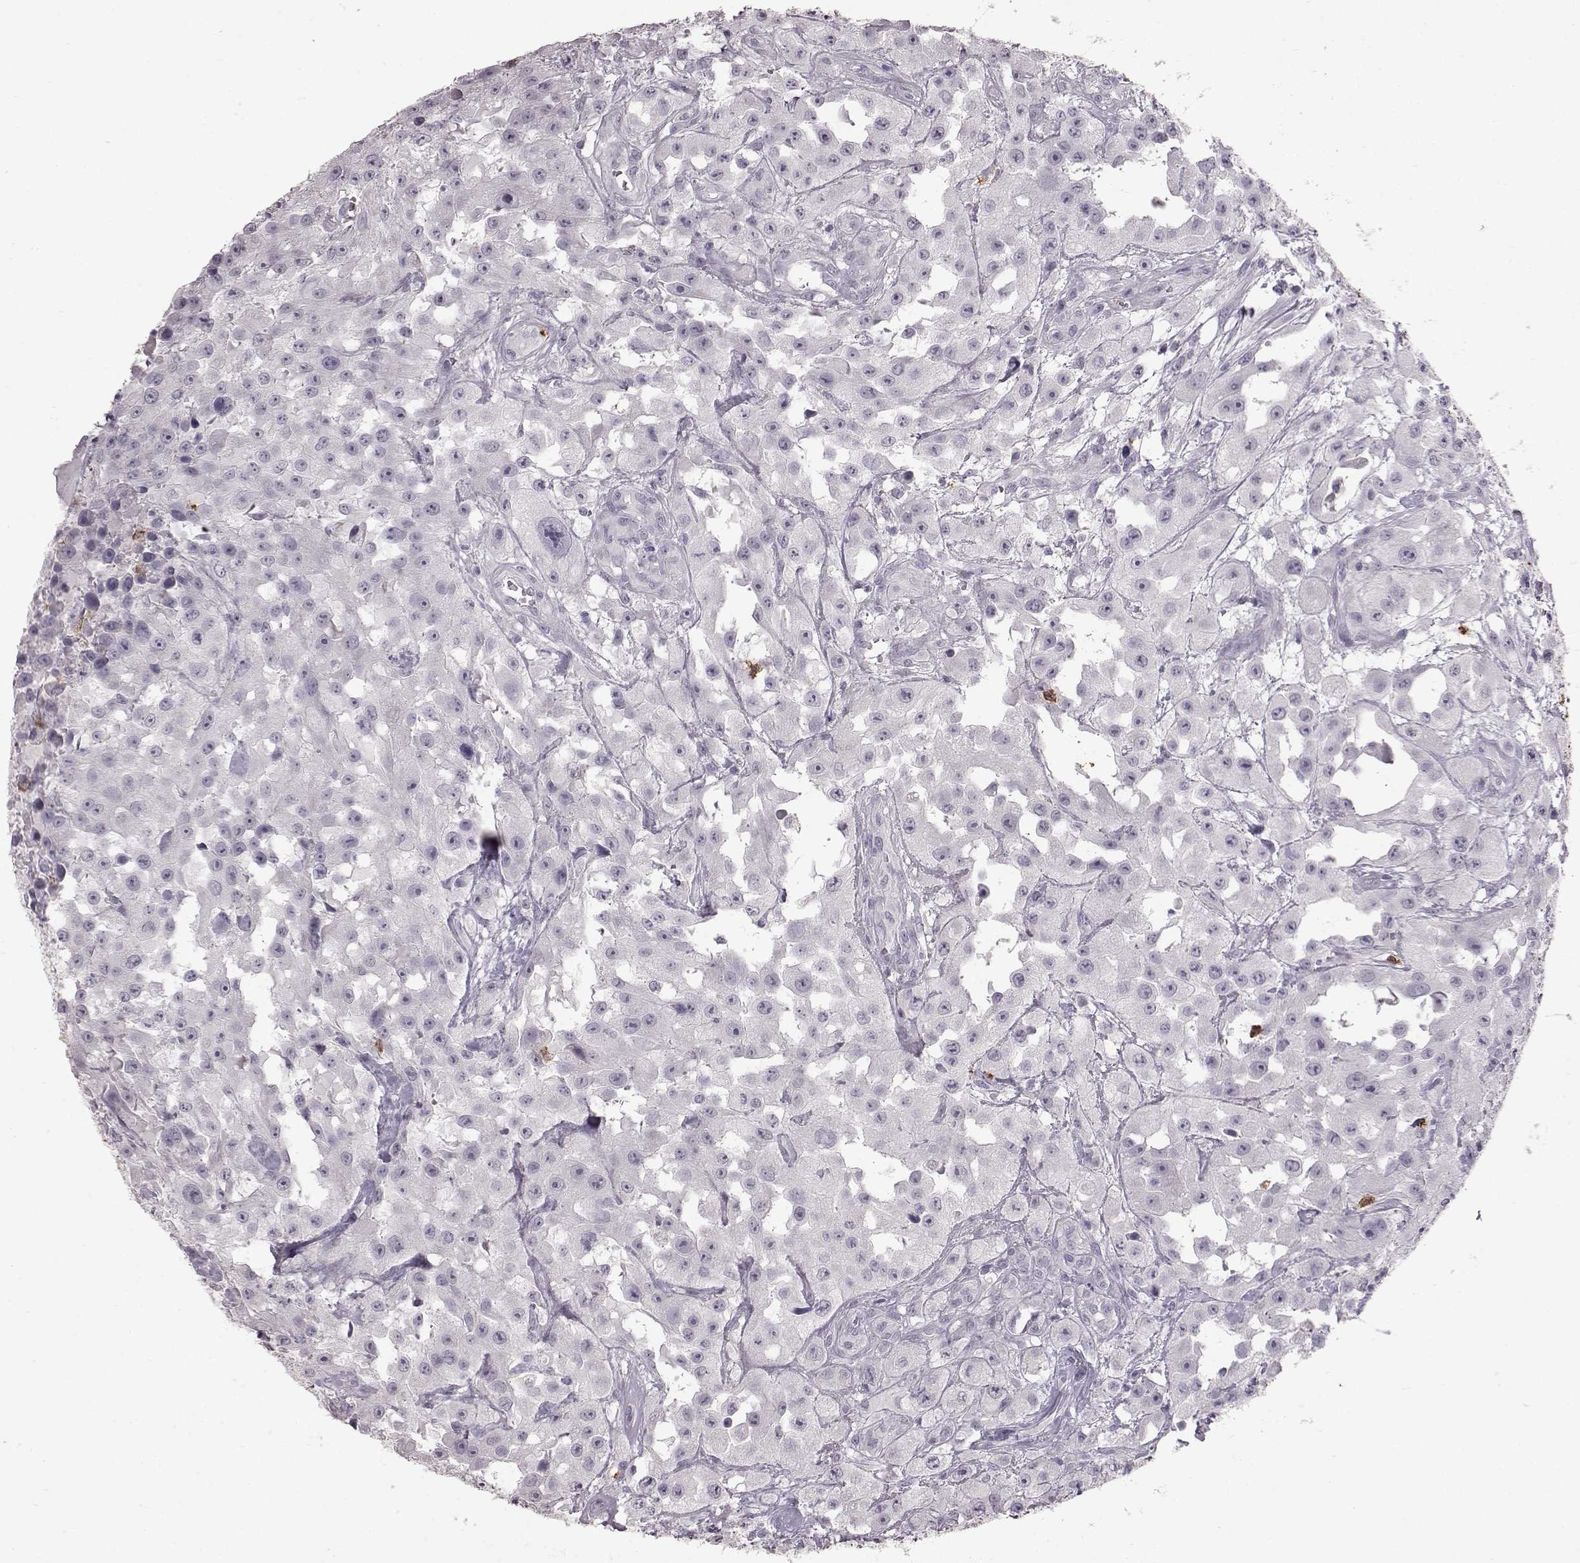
{"staining": {"intensity": "negative", "quantity": "none", "location": "none"}, "tissue": "urothelial cancer", "cell_type": "Tumor cells", "image_type": "cancer", "snomed": [{"axis": "morphology", "description": "Urothelial carcinoma, High grade"}, {"axis": "topography", "description": "Urinary bladder"}], "caption": "Immunohistochemical staining of human urothelial cancer shows no significant expression in tumor cells.", "gene": "FUT4", "patient": {"sex": "male", "age": 79}}